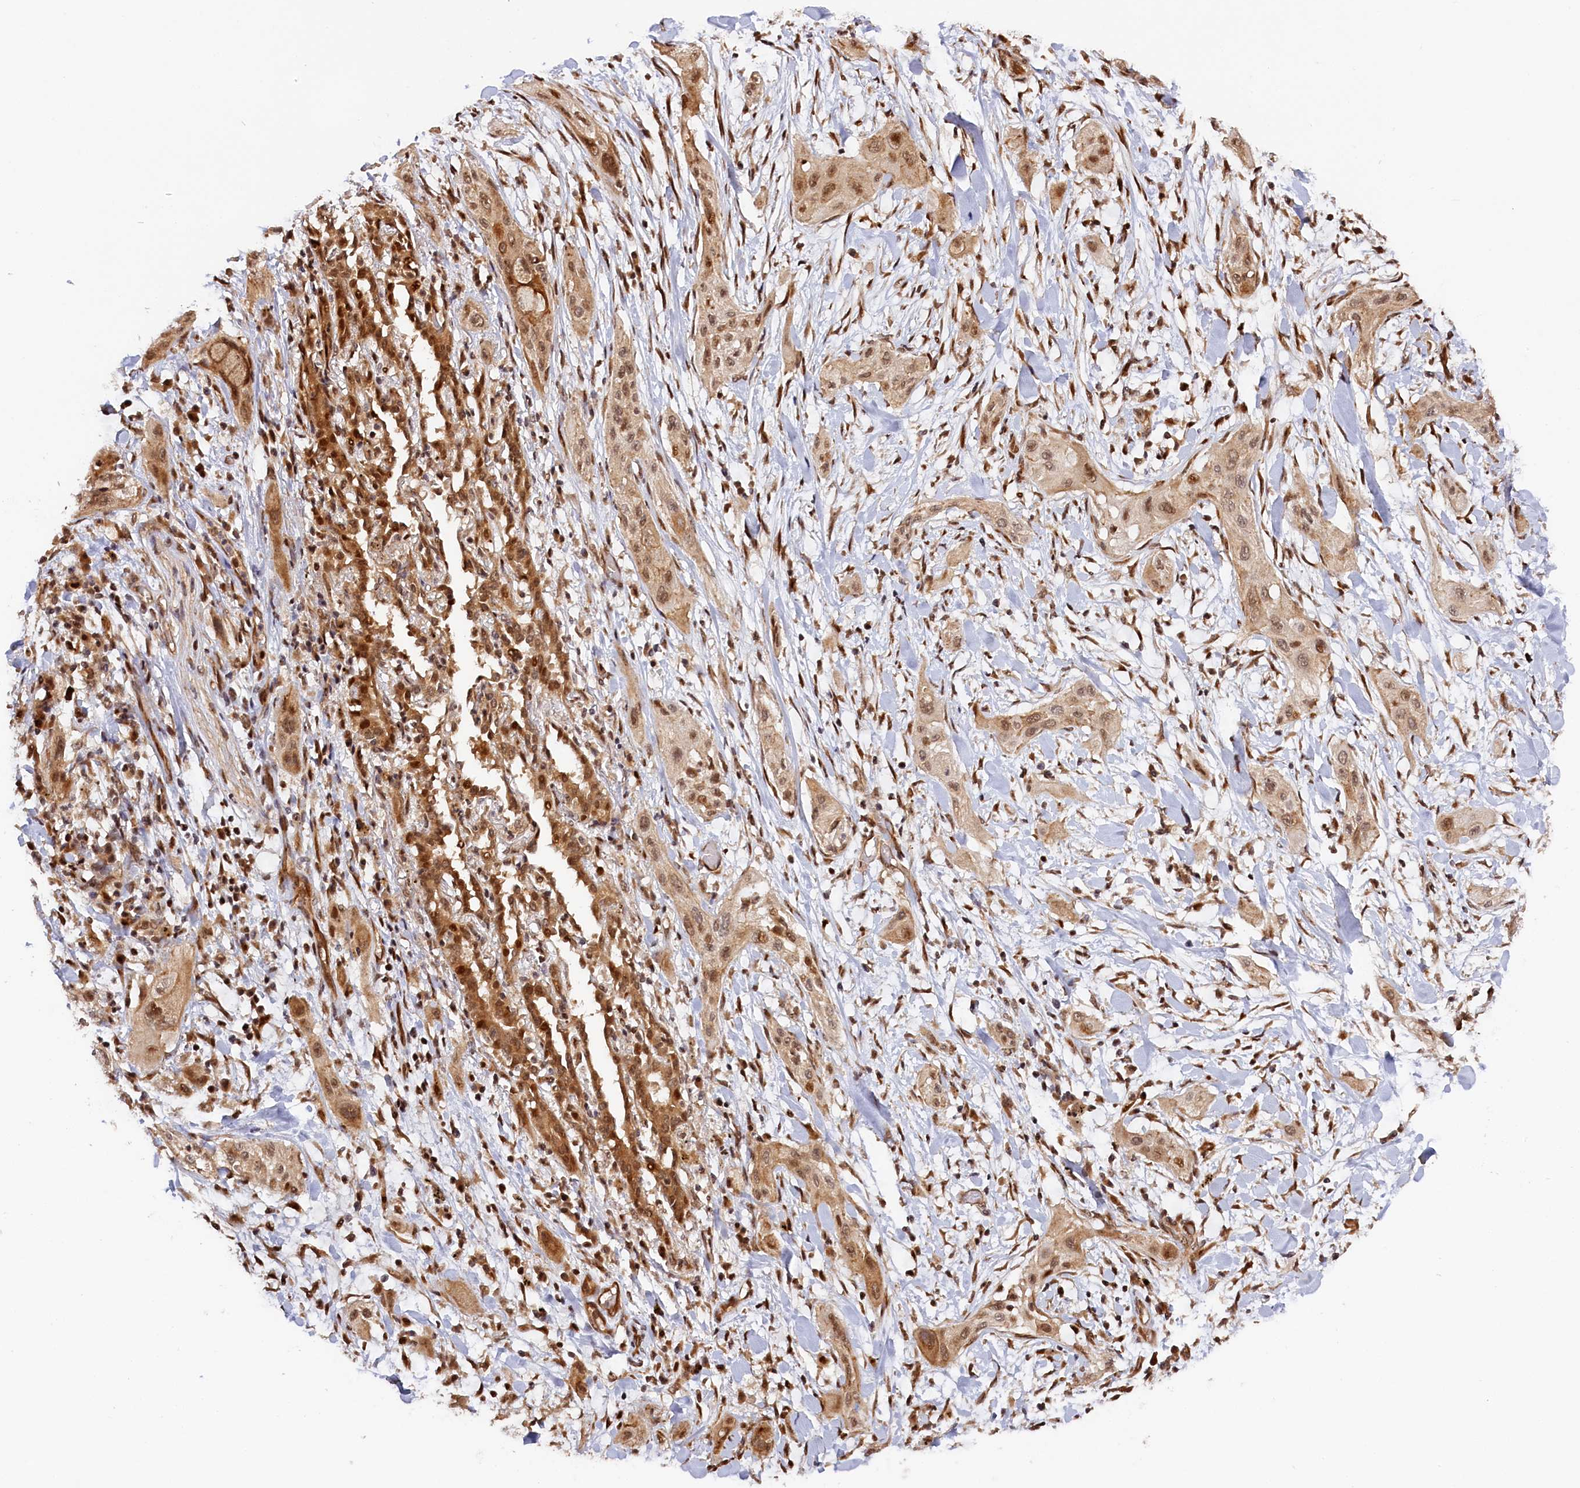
{"staining": {"intensity": "moderate", "quantity": ">75%", "location": "cytoplasmic/membranous,nuclear"}, "tissue": "lung cancer", "cell_type": "Tumor cells", "image_type": "cancer", "snomed": [{"axis": "morphology", "description": "Squamous cell carcinoma, NOS"}, {"axis": "topography", "description": "Lung"}], "caption": "Squamous cell carcinoma (lung) stained with a brown dye shows moderate cytoplasmic/membranous and nuclear positive expression in approximately >75% of tumor cells.", "gene": "ANKRD24", "patient": {"sex": "female", "age": 47}}